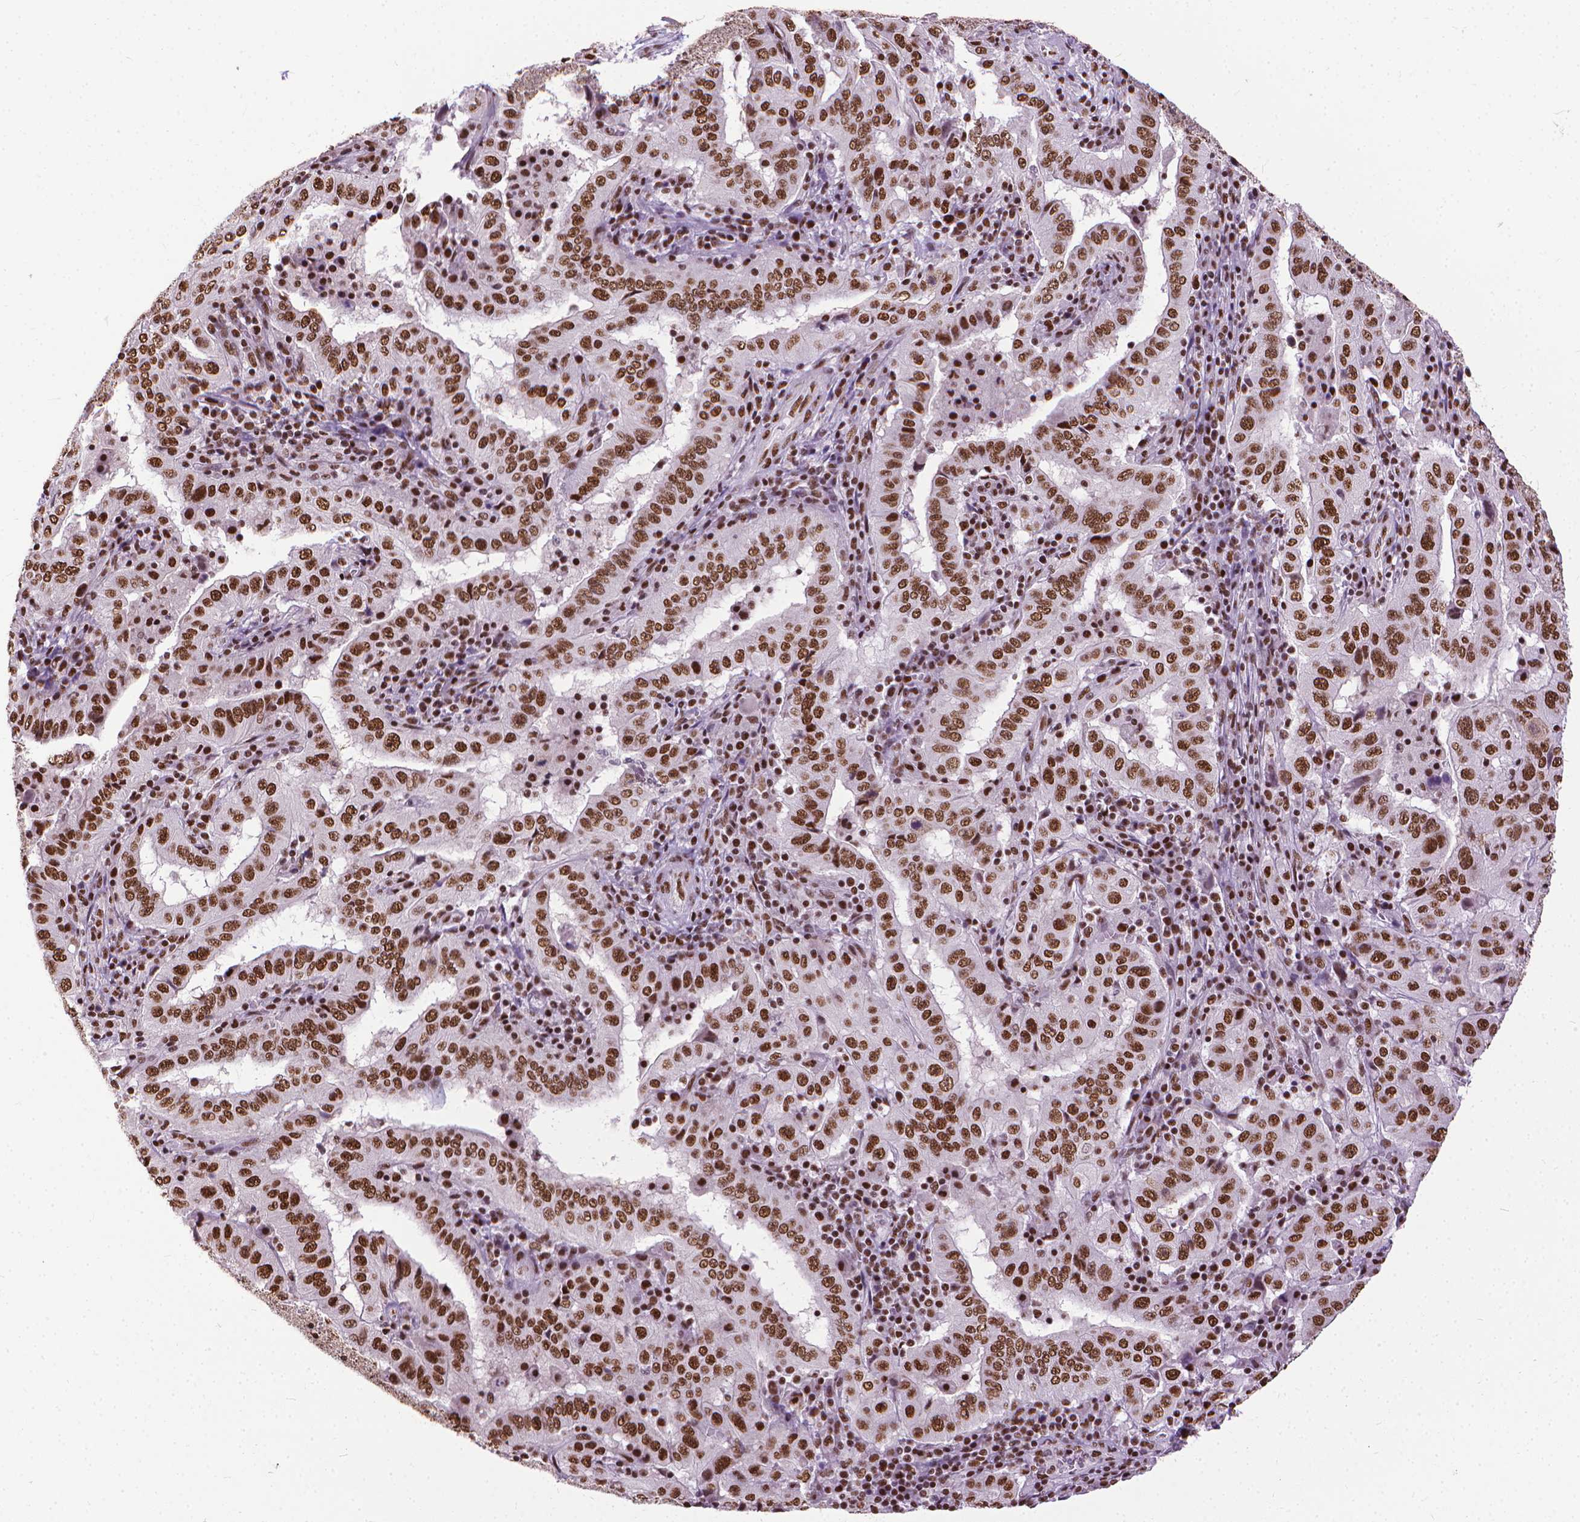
{"staining": {"intensity": "moderate", "quantity": ">75%", "location": "nuclear"}, "tissue": "pancreatic cancer", "cell_type": "Tumor cells", "image_type": "cancer", "snomed": [{"axis": "morphology", "description": "Adenocarcinoma, NOS"}, {"axis": "topography", "description": "Pancreas"}], "caption": "Pancreatic cancer (adenocarcinoma) stained with DAB IHC reveals medium levels of moderate nuclear expression in about >75% of tumor cells. The protein of interest is stained brown, and the nuclei are stained in blue (DAB (3,3'-diaminobenzidine) IHC with brightfield microscopy, high magnification).", "gene": "AKAP8", "patient": {"sex": "male", "age": 63}}